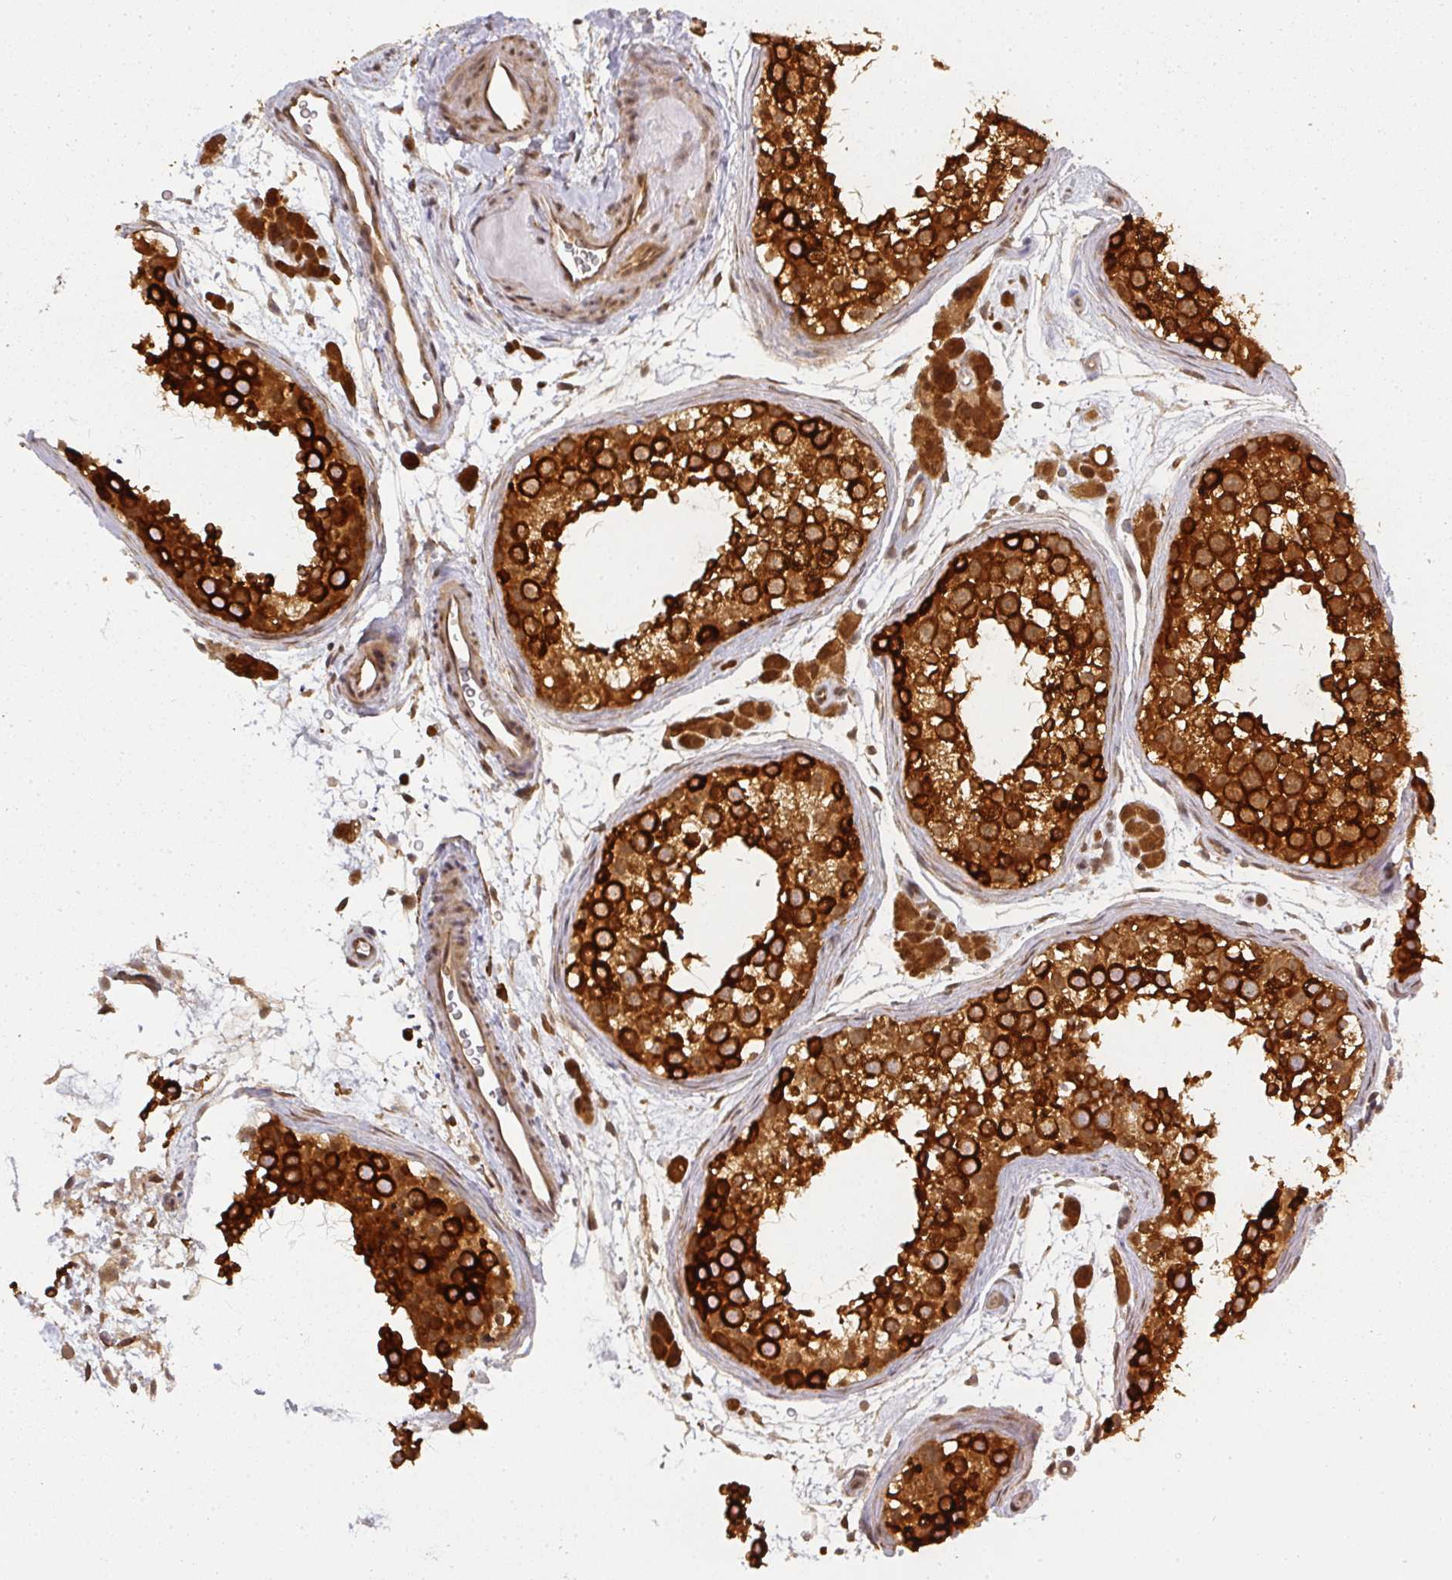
{"staining": {"intensity": "strong", "quantity": ">75%", "location": "cytoplasmic/membranous"}, "tissue": "testis", "cell_type": "Cells in seminiferous ducts", "image_type": "normal", "snomed": [{"axis": "morphology", "description": "Normal tissue, NOS"}, {"axis": "topography", "description": "Testis"}], "caption": "Immunohistochemistry (IHC) histopathology image of unremarkable testis: testis stained using IHC displays high levels of strong protein expression localized specifically in the cytoplasmic/membranous of cells in seminiferous ducts, appearing as a cytoplasmic/membranous brown color.", "gene": "PPP6R3", "patient": {"sex": "male", "age": 41}}